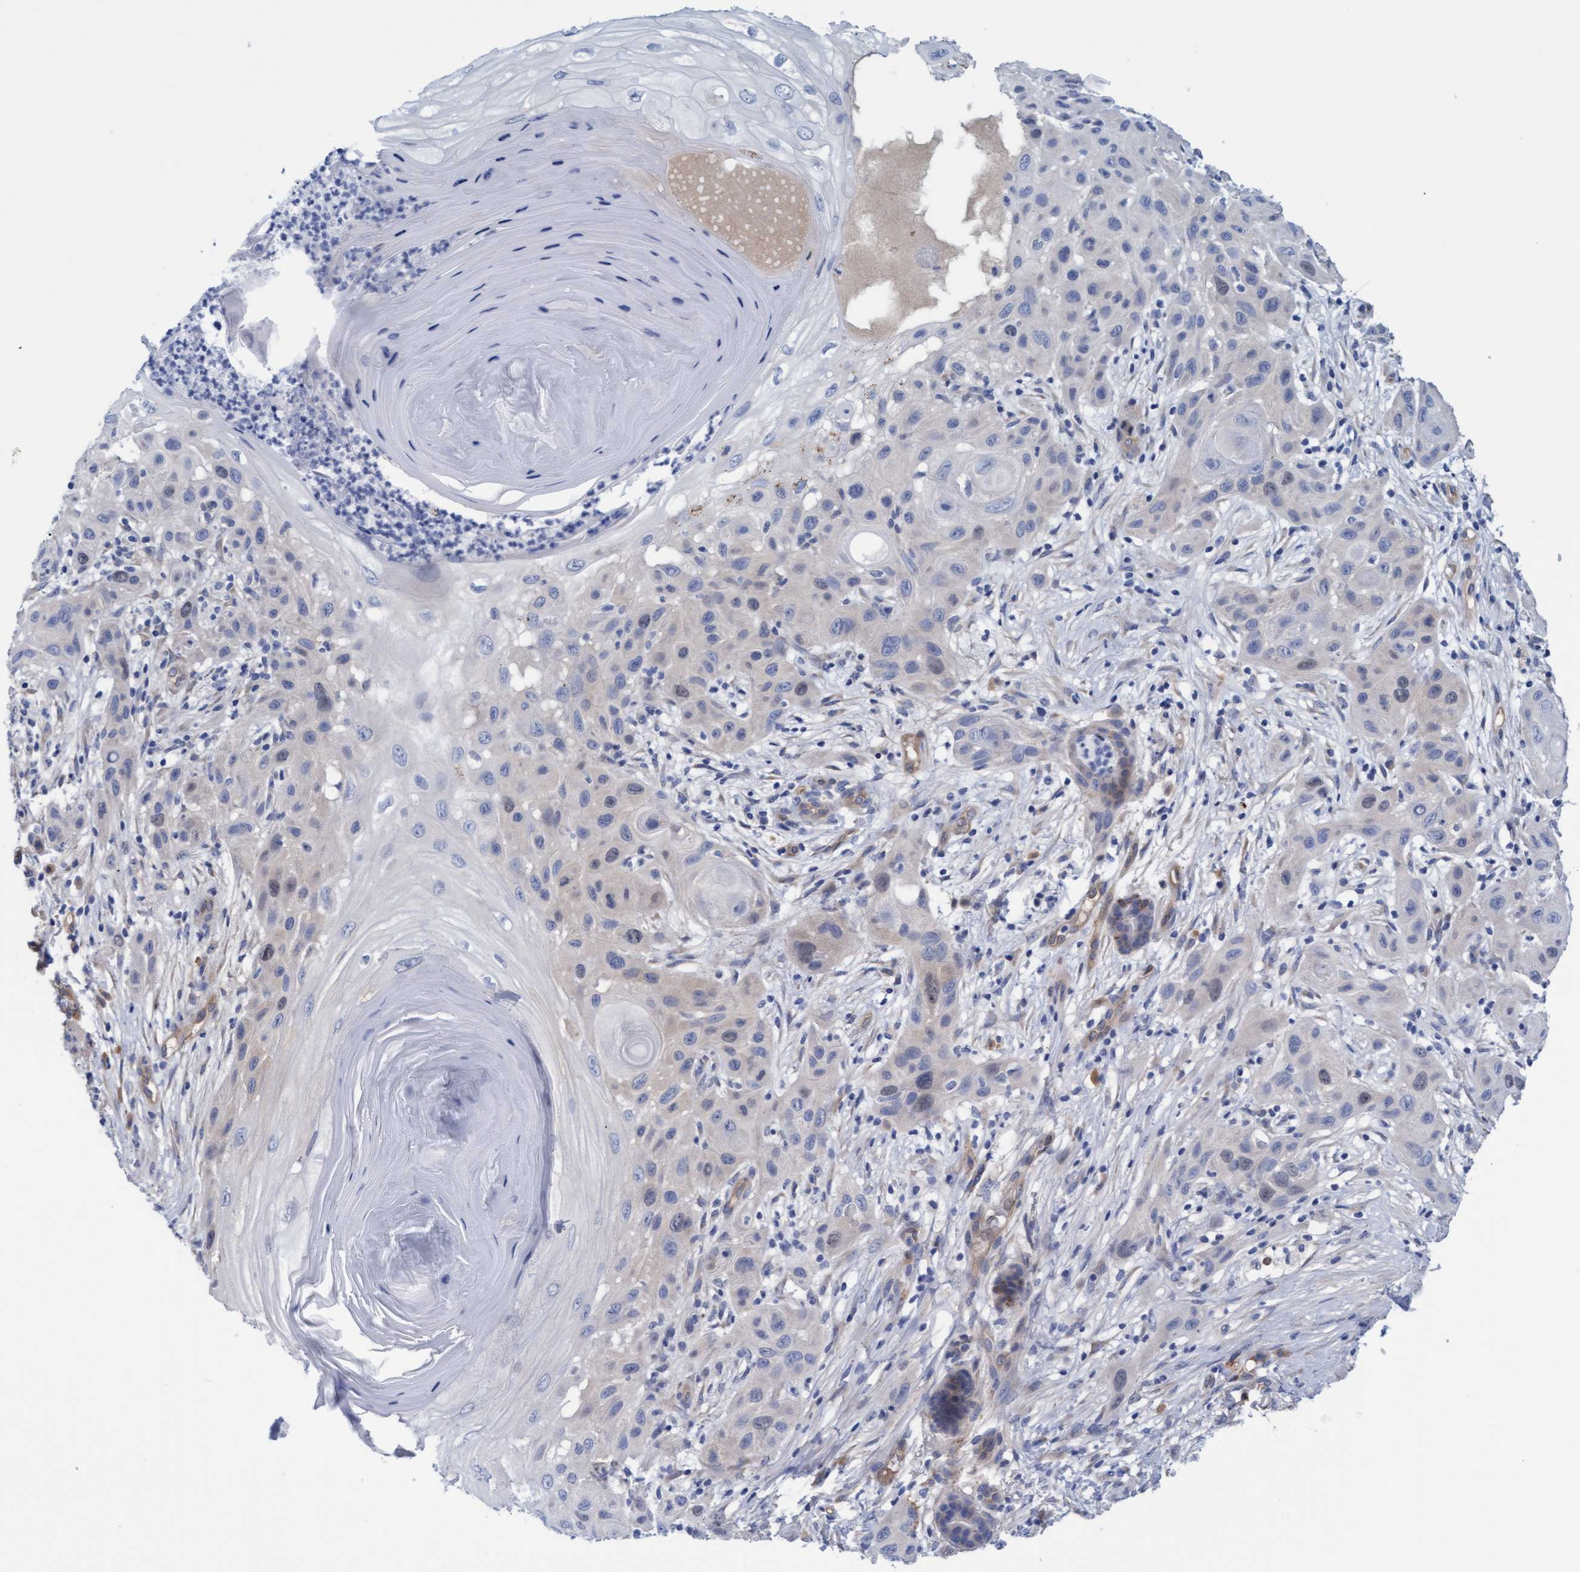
{"staining": {"intensity": "negative", "quantity": "none", "location": "none"}, "tissue": "skin cancer", "cell_type": "Tumor cells", "image_type": "cancer", "snomed": [{"axis": "morphology", "description": "Squamous cell carcinoma, NOS"}, {"axis": "topography", "description": "Skin"}], "caption": "There is no significant staining in tumor cells of skin squamous cell carcinoma. (Stains: DAB (3,3'-diaminobenzidine) immunohistochemistry (IHC) with hematoxylin counter stain, Microscopy: brightfield microscopy at high magnification).", "gene": "STXBP1", "patient": {"sex": "female", "age": 96}}